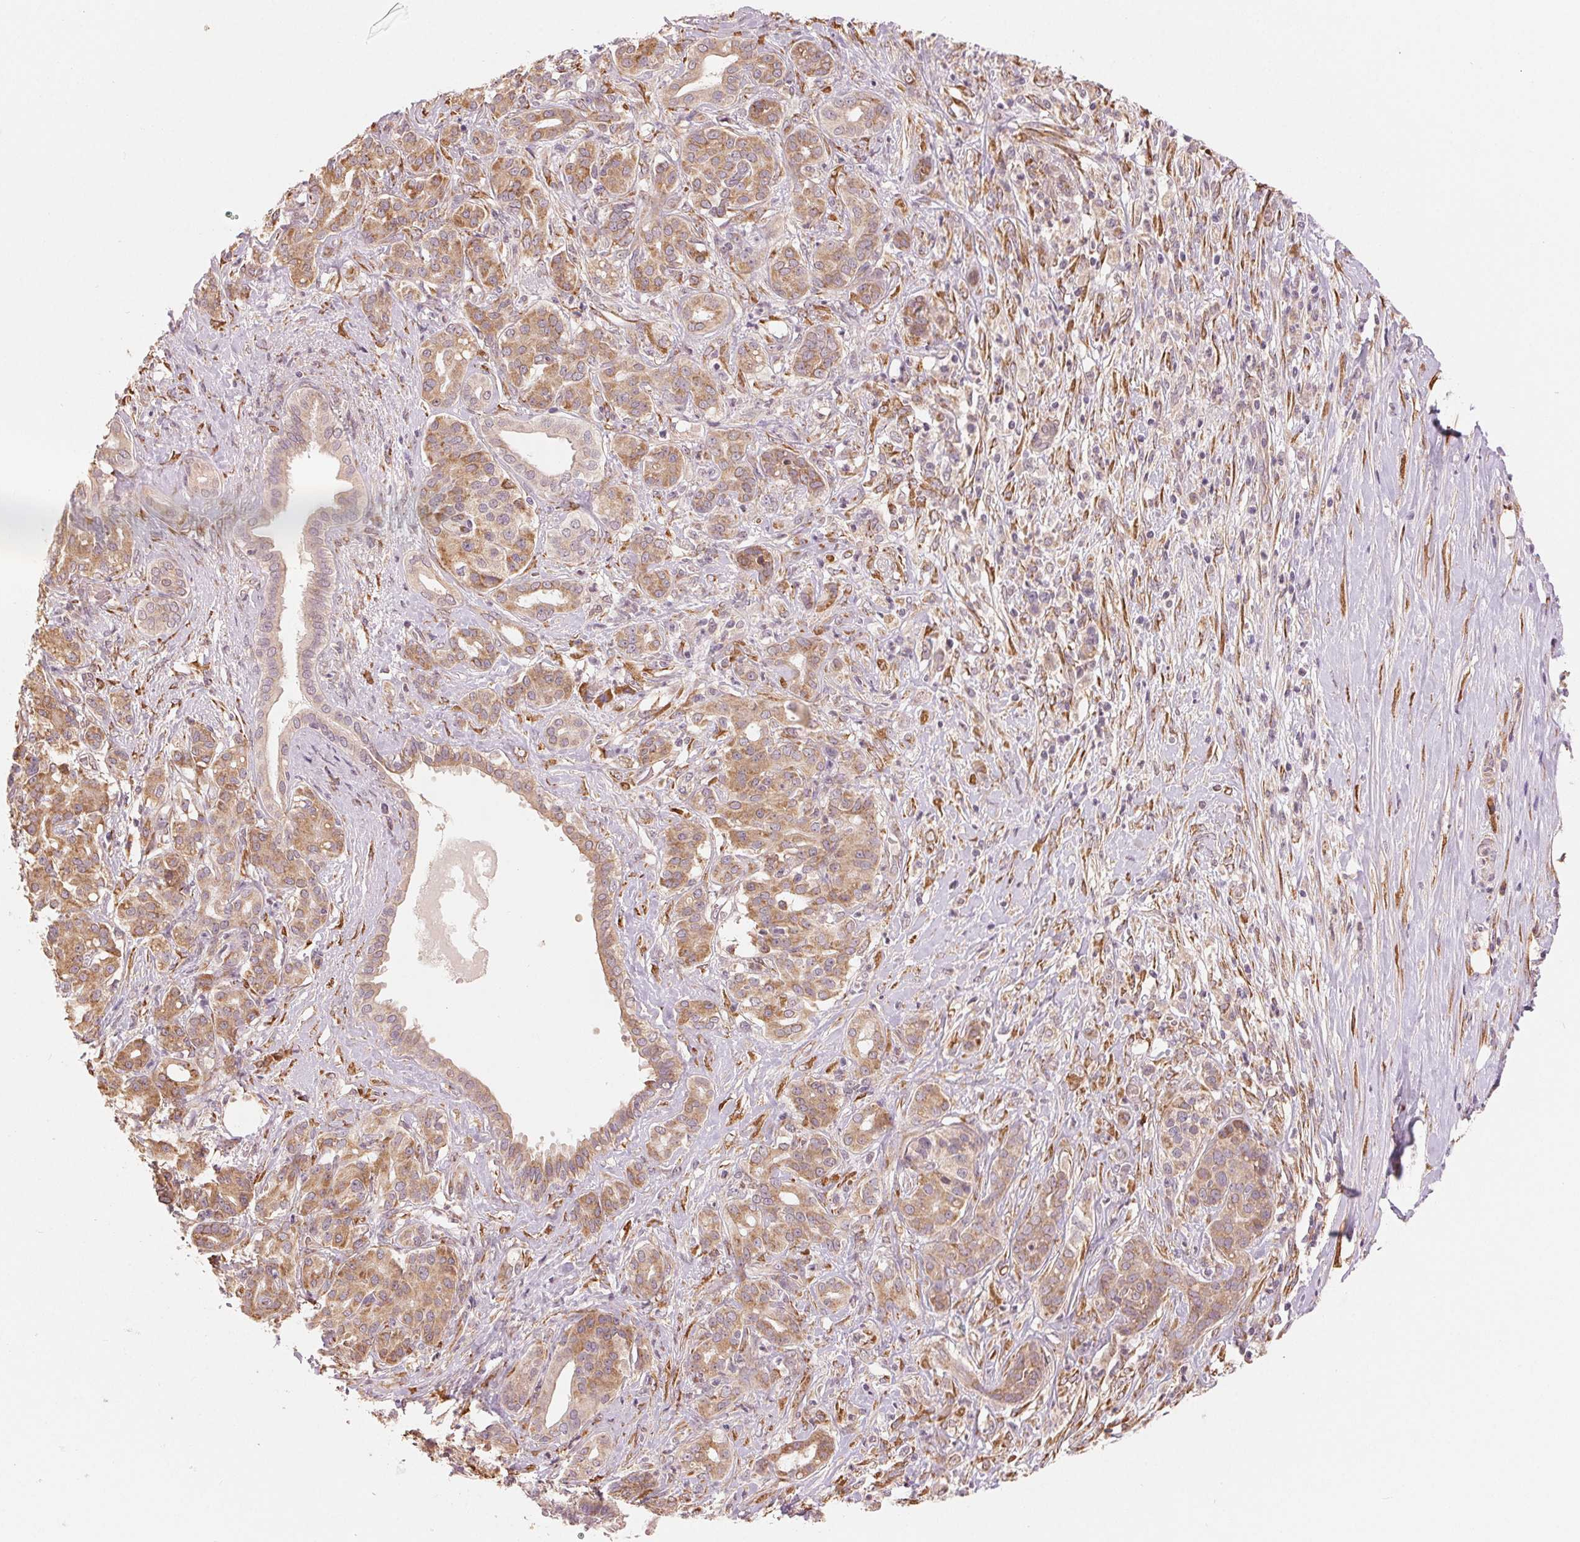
{"staining": {"intensity": "moderate", "quantity": ">75%", "location": "cytoplasmic/membranous"}, "tissue": "pancreatic cancer", "cell_type": "Tumor cells", "image_type": "cancer", "snomed": [{"axis": "morphology", "description": "Normal tissue, NOS"}, {"axis": "morphology", "description": "Inflammation, NOS"}, {"axis": "morphology", "description": "Adenocarcinoma, NOS"}, {"axis": "topography", "description": "Pancreas"}], "caption": "DAB immunohistochemical staining of pancreatic adenocarcinoma displays moderate cytoplasmic/membranous protein staining in approximately >75% of tumor cells.", "gene": "SLC20A1", "patient": {"sex": "male", "age": 57}}